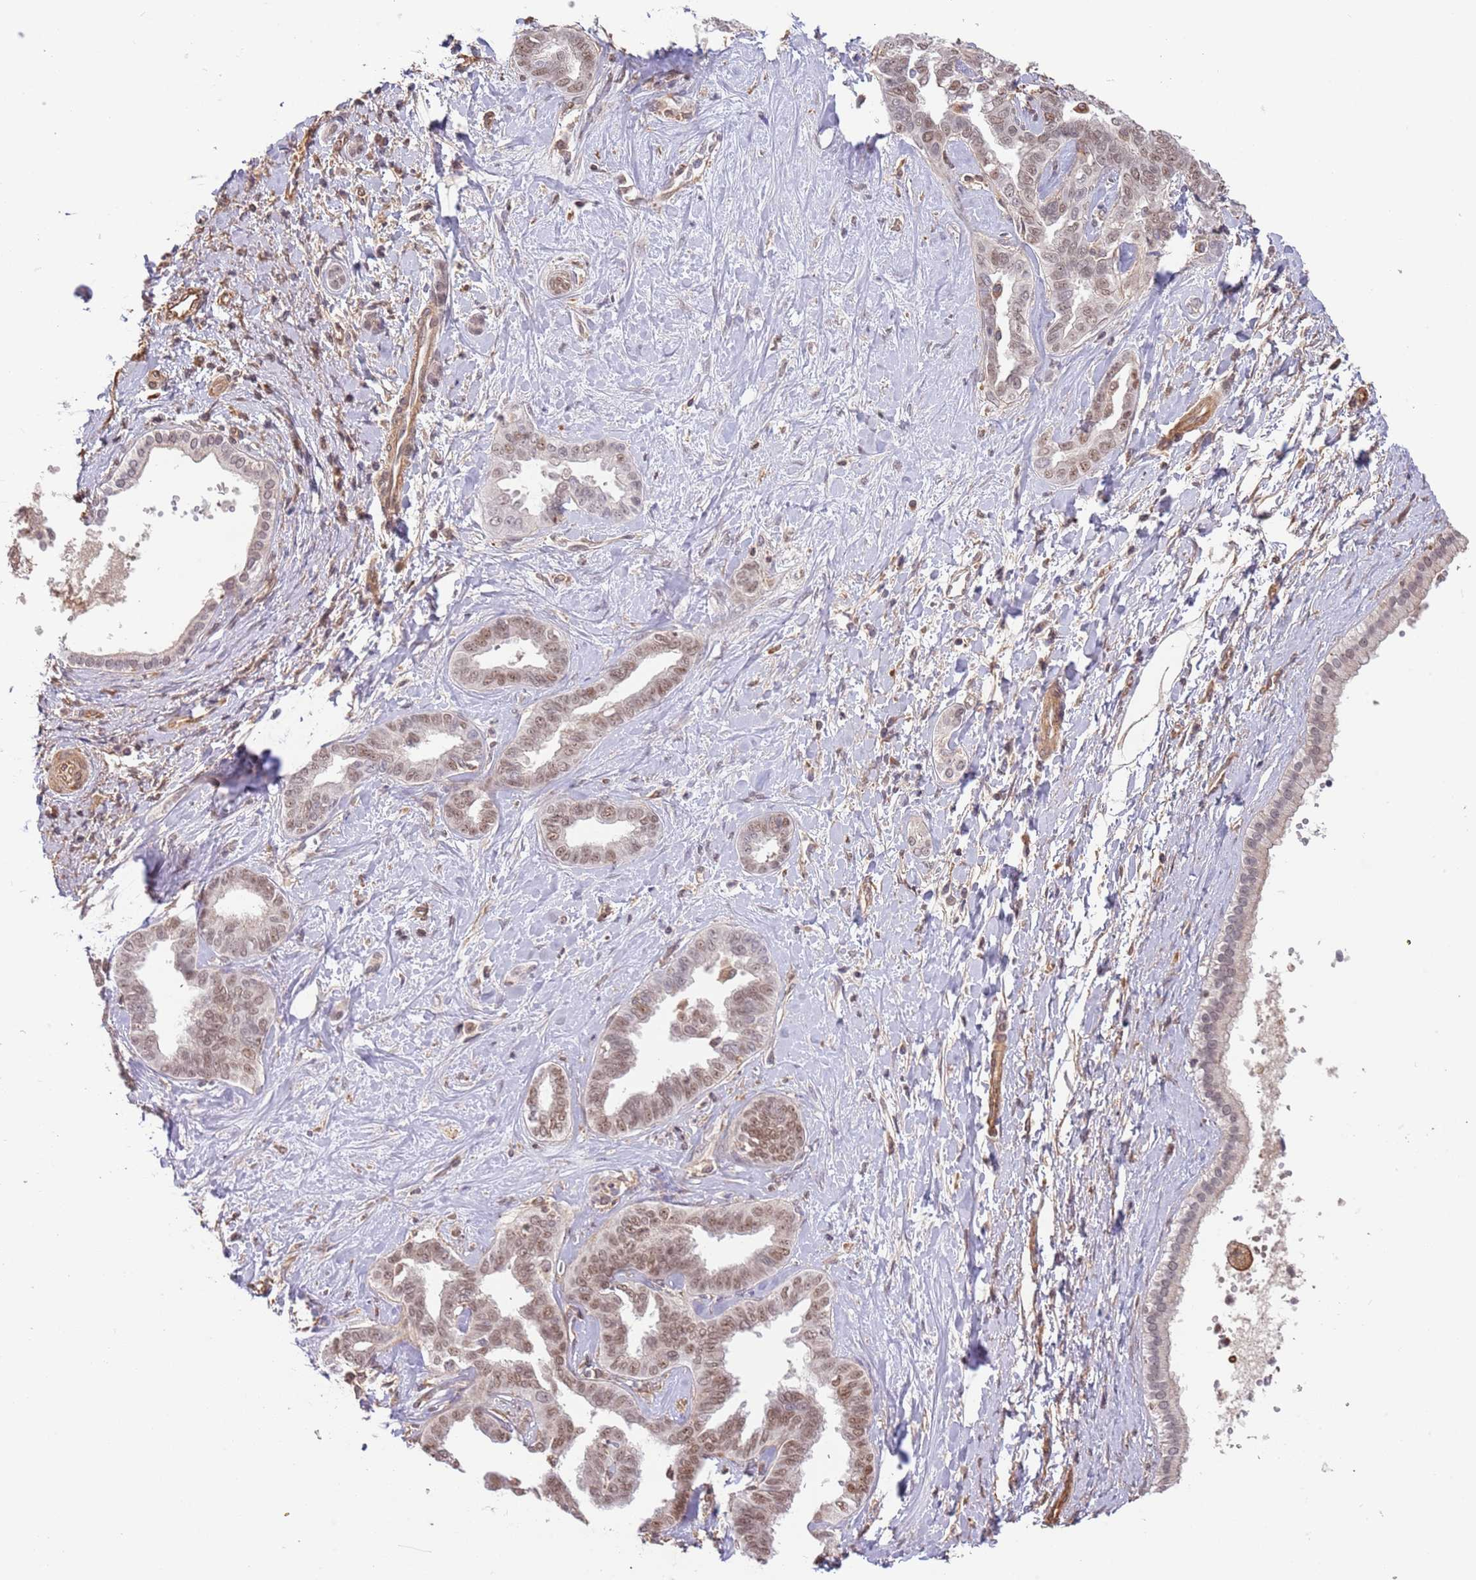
{"staining": {"intensity": "weak", "quantity": ">75%", "location": "nuclear"}, "tissue": "liver cancer", "cell_type": "Tumor cells", "image_type": "cancer", "snomed": [{"axis": "morphology", "description": "Cholangiocarcinoma"}, {"axis": "topography", "description": "Liver"}], "caption": "Immunohistochemistry of liver cancer (cholangiocarcinoma) shows low levels of weak nuclear staining in about >75% of tumor cells.", "gene": "SURF2", "patient": {"sex": "female", "age": 77}}